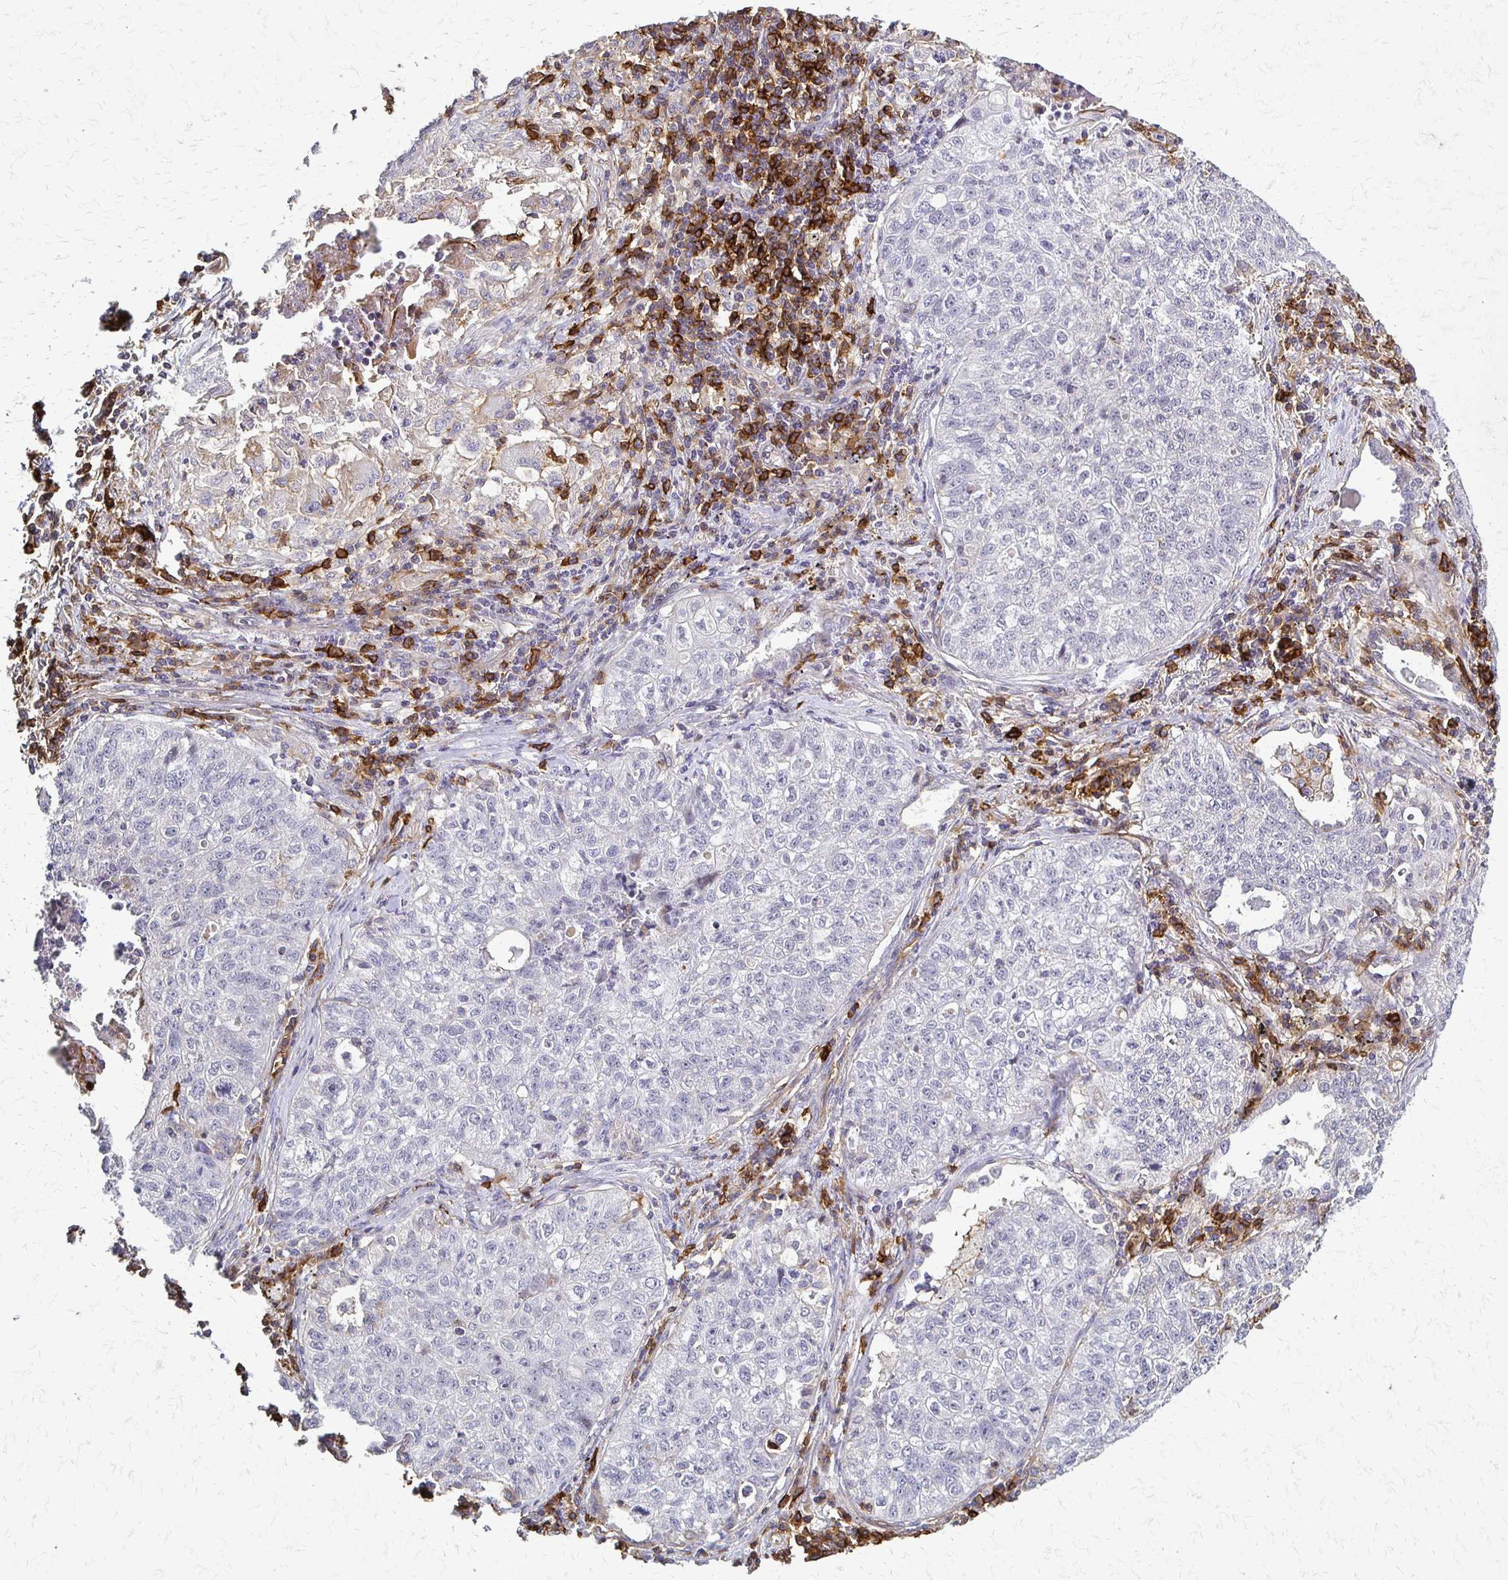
{"staining": {"intensity": "negative", "quantity": "none", "location": "none"}, "tissue": "lung cancer", "cell_type": "Tumor cells", "image_type": "cancer", "snomed": [{"axis": "morphology", "description": "Normal morphology"}, {"axis": "morphology", "description": "Aneuploidy"}, {"axis": "morphology", "description": "Squamous cell carcinoma, NOS"}, {"axis": "topography", "description": "Lymph node"}, {"axis": "topography", "description": "Lung"}], "caption": "Tumor cells show no significant protein positivity in lung aneuploidy.", "gene": "SLC9A9", "patient": {"sex": "female", "age": 76}}